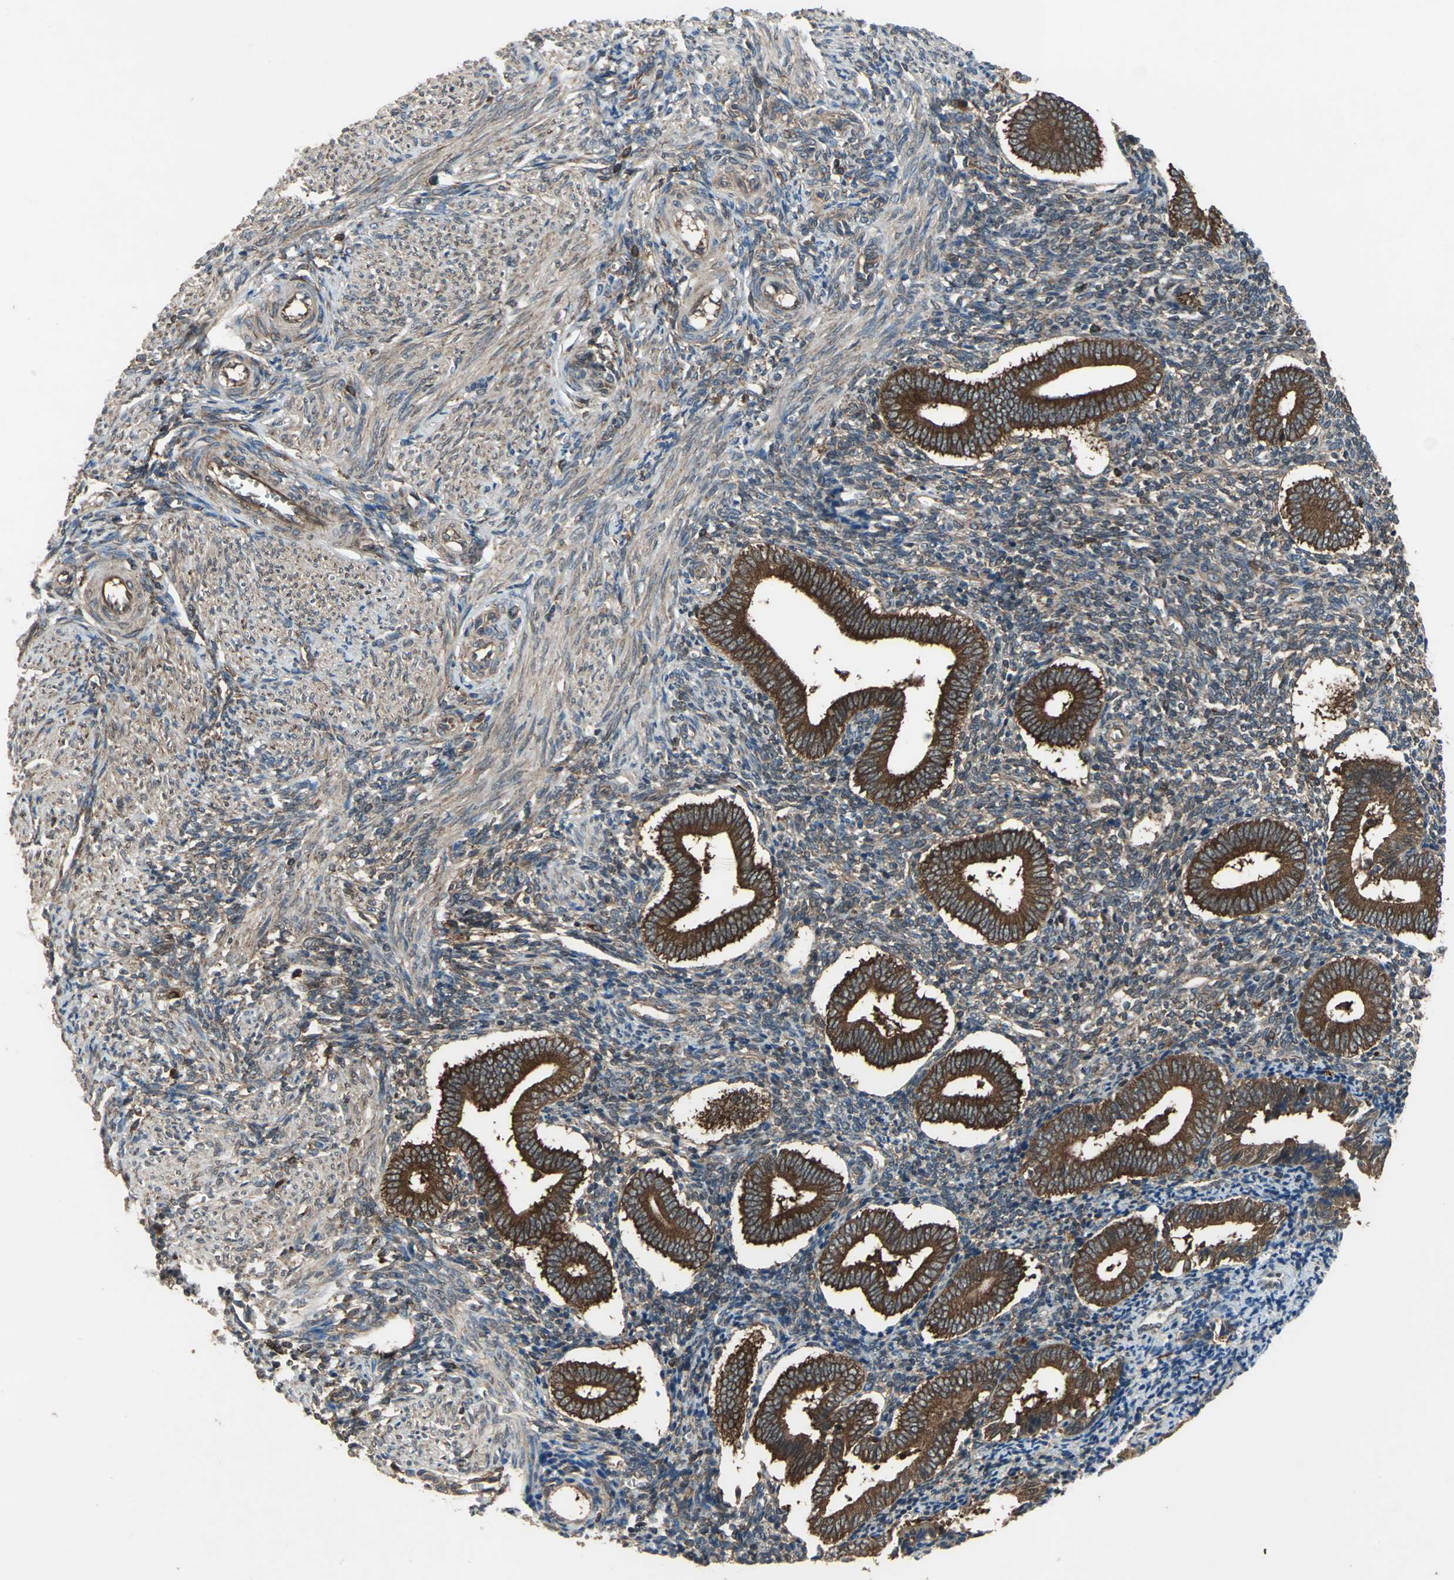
{"staining": {"intensity": "moderate", "quantity": ">75%", "location": "cytoplasmic/membranous"}, "tissue": "endometrium", "cell_type": "Cells in endometrial stroma", "image_type": "normal", "snomed": [{"axis": "morphology", "description": "Normal tissue, NOS"}, {"axis": "topography", "description": "Uterus"}, {"axis": "topography", "description": "Endometrium"}], "caption": "Endometrium stained with a brown dye demonstrates moderate cytoplasmic/membranous positive positivity in about >75% of cells in endometrial stroma.", "gene": "CAPN1", "patient": {"sex": "female", "age": 33}}